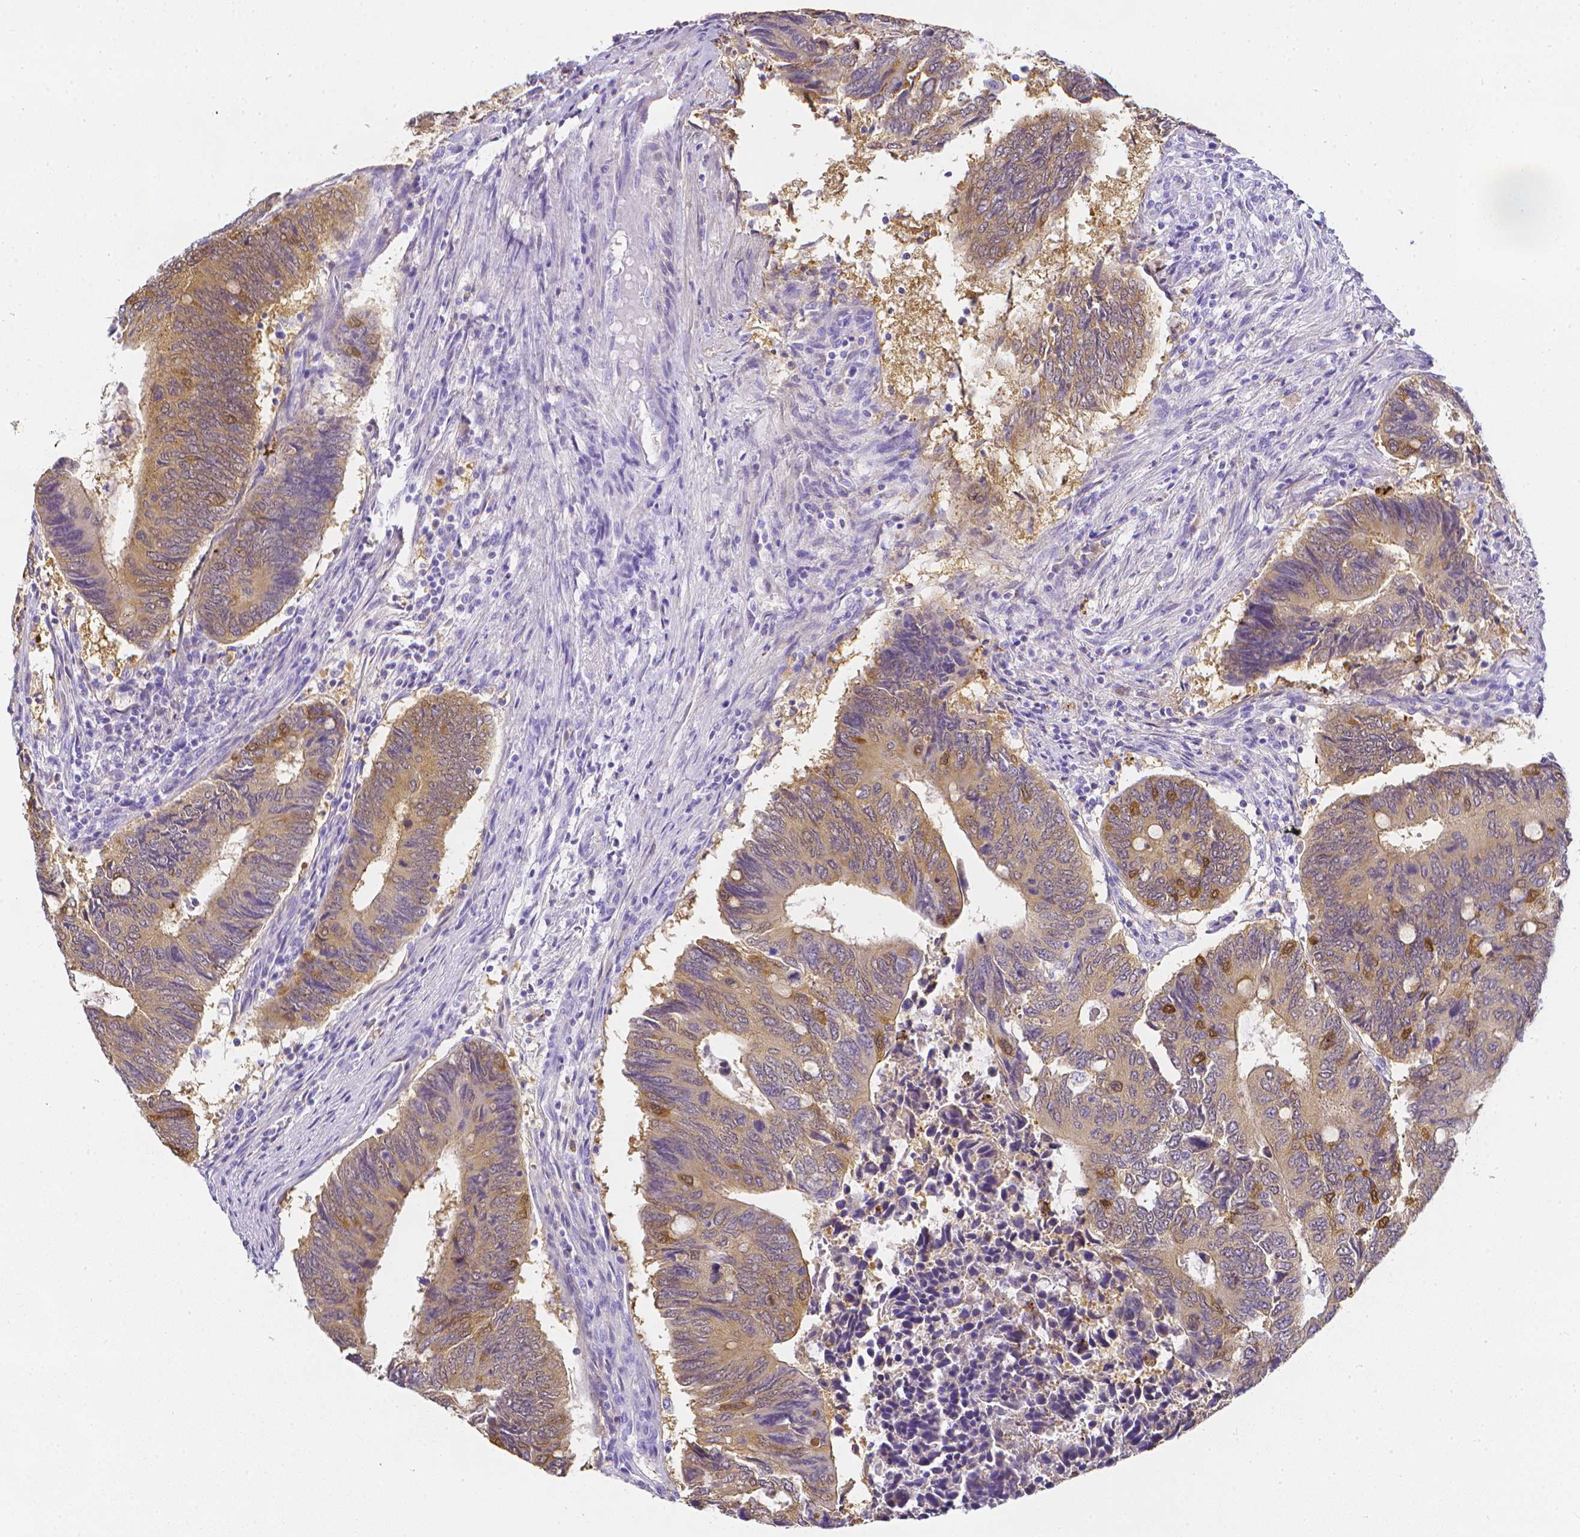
{"staining": {"intensity": "moderate", "quantity": "25%-75%", "location": "cytoplasmic/membranous,nuclear"}, "tissue": "colorectal cancer", "cell_type": "Tumor cells", "image_type": "cancer", "snomed": [{"axis": "morphology", "description": "Adenocarcinoma, NOS"}, {"axis": "topography", "description": "Colon"}], "caption": "Immunohistochemical staining of human colorectal cancer (adenocarcinoma) shows medium levels of moderate cytoplasmic/membranous and nuclear expression in approximately 25%-75% of tumor cells.", "gene": "LGALS4", "patient": {"sex": "male", "age": 87}}